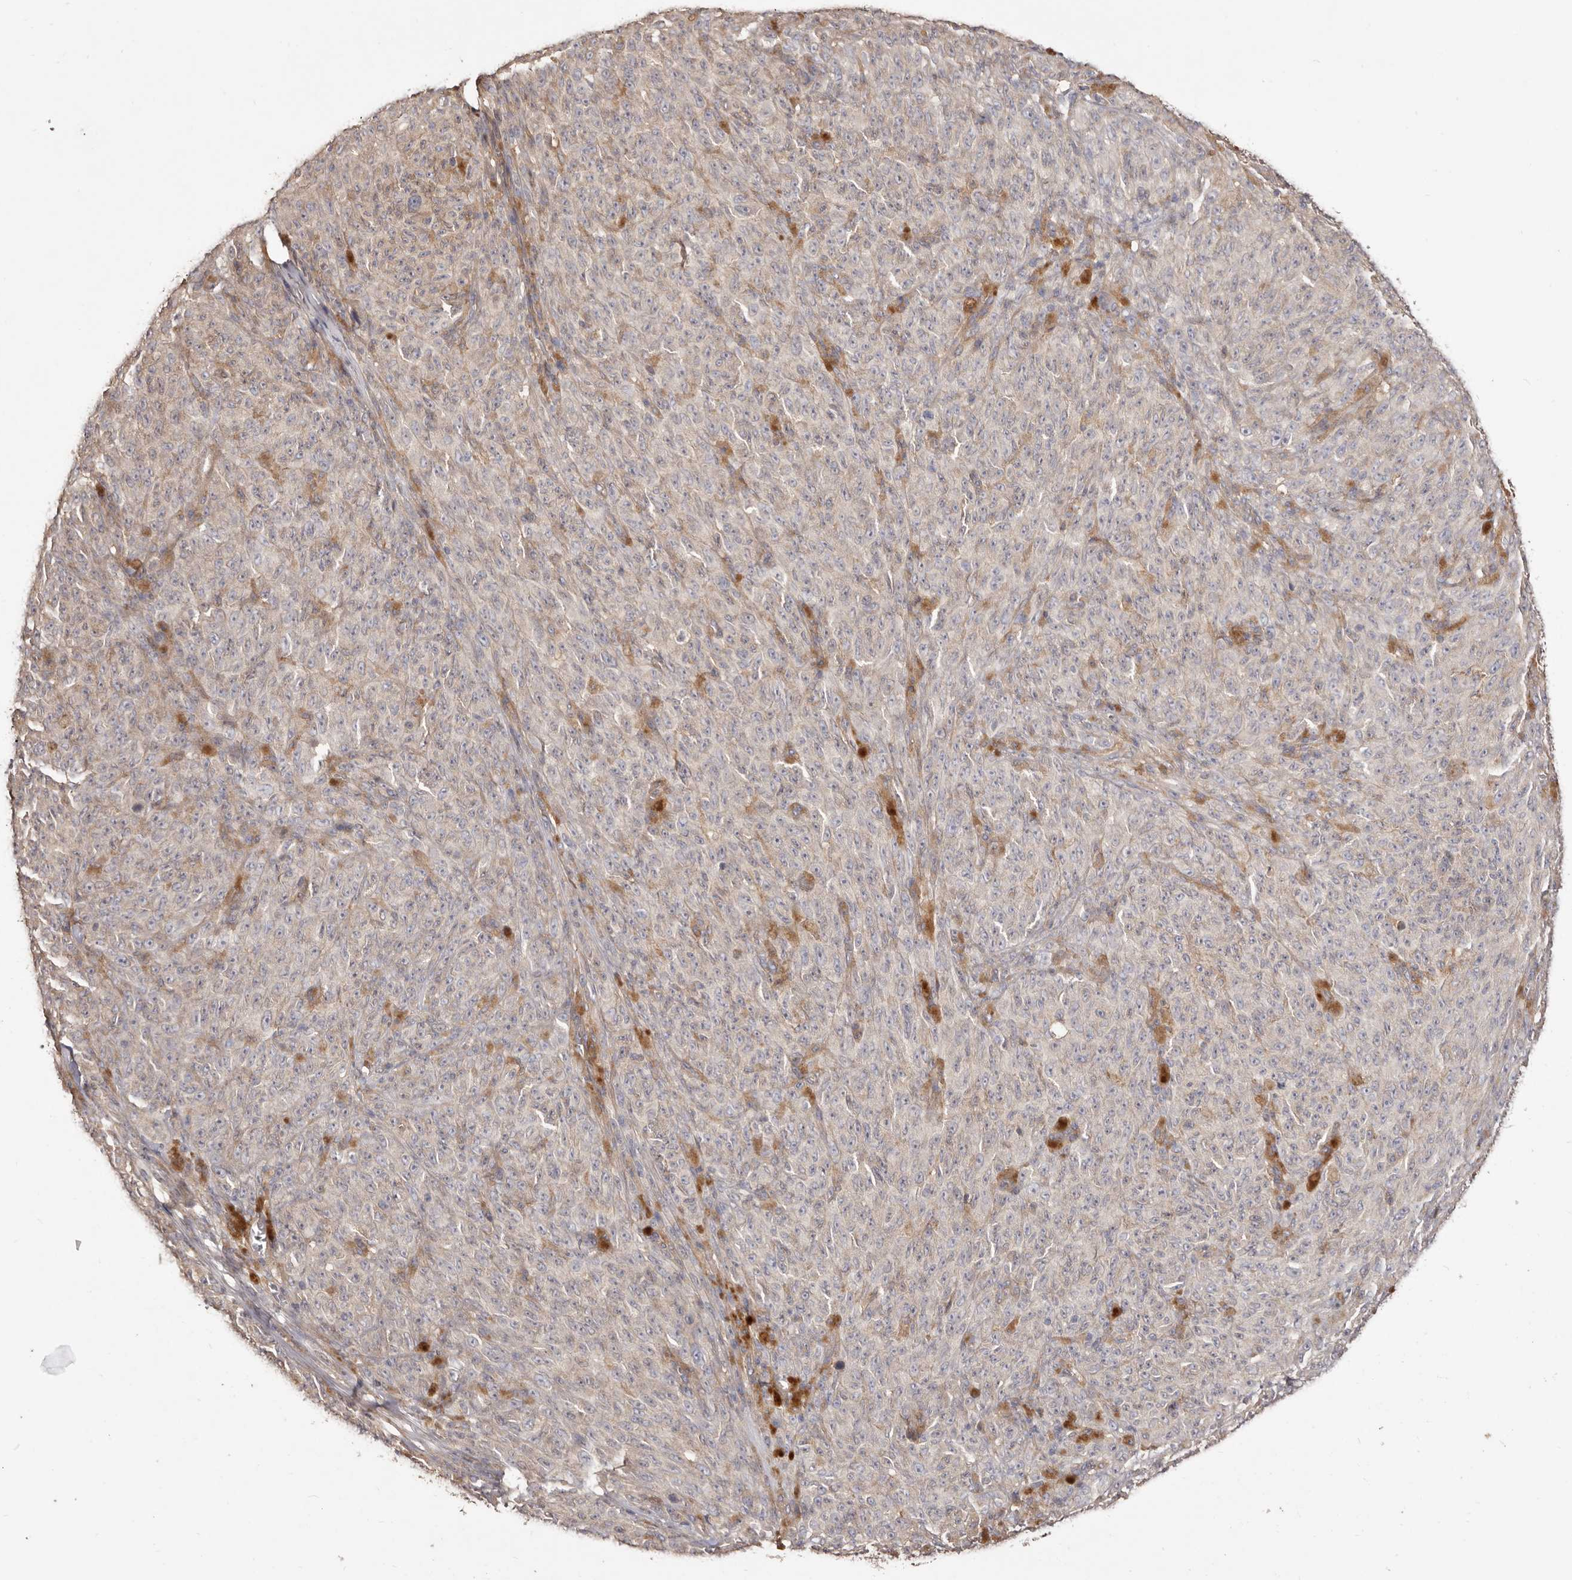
{"staining": {"intensity": "negative", "quantity": "none", "location": "none"}, "tissue": "melanoma", "cell_type": "Tumor cells", "image_type": "cancer", "snomed": [{"axis": "morphology", "description": "Malignant melanoma, NOS"}, {"axis": "topography", "description": "Skin"}], "caption": "DAB immunohistochemical staining of human malignant melanoma demonstrates no significant positivity in tumor cells. (Brightfield microscopy of DAB immunohistochemistry at high magnification).", "gene": "LRRC25", "patient": {"sex": "female", "age": 82}}